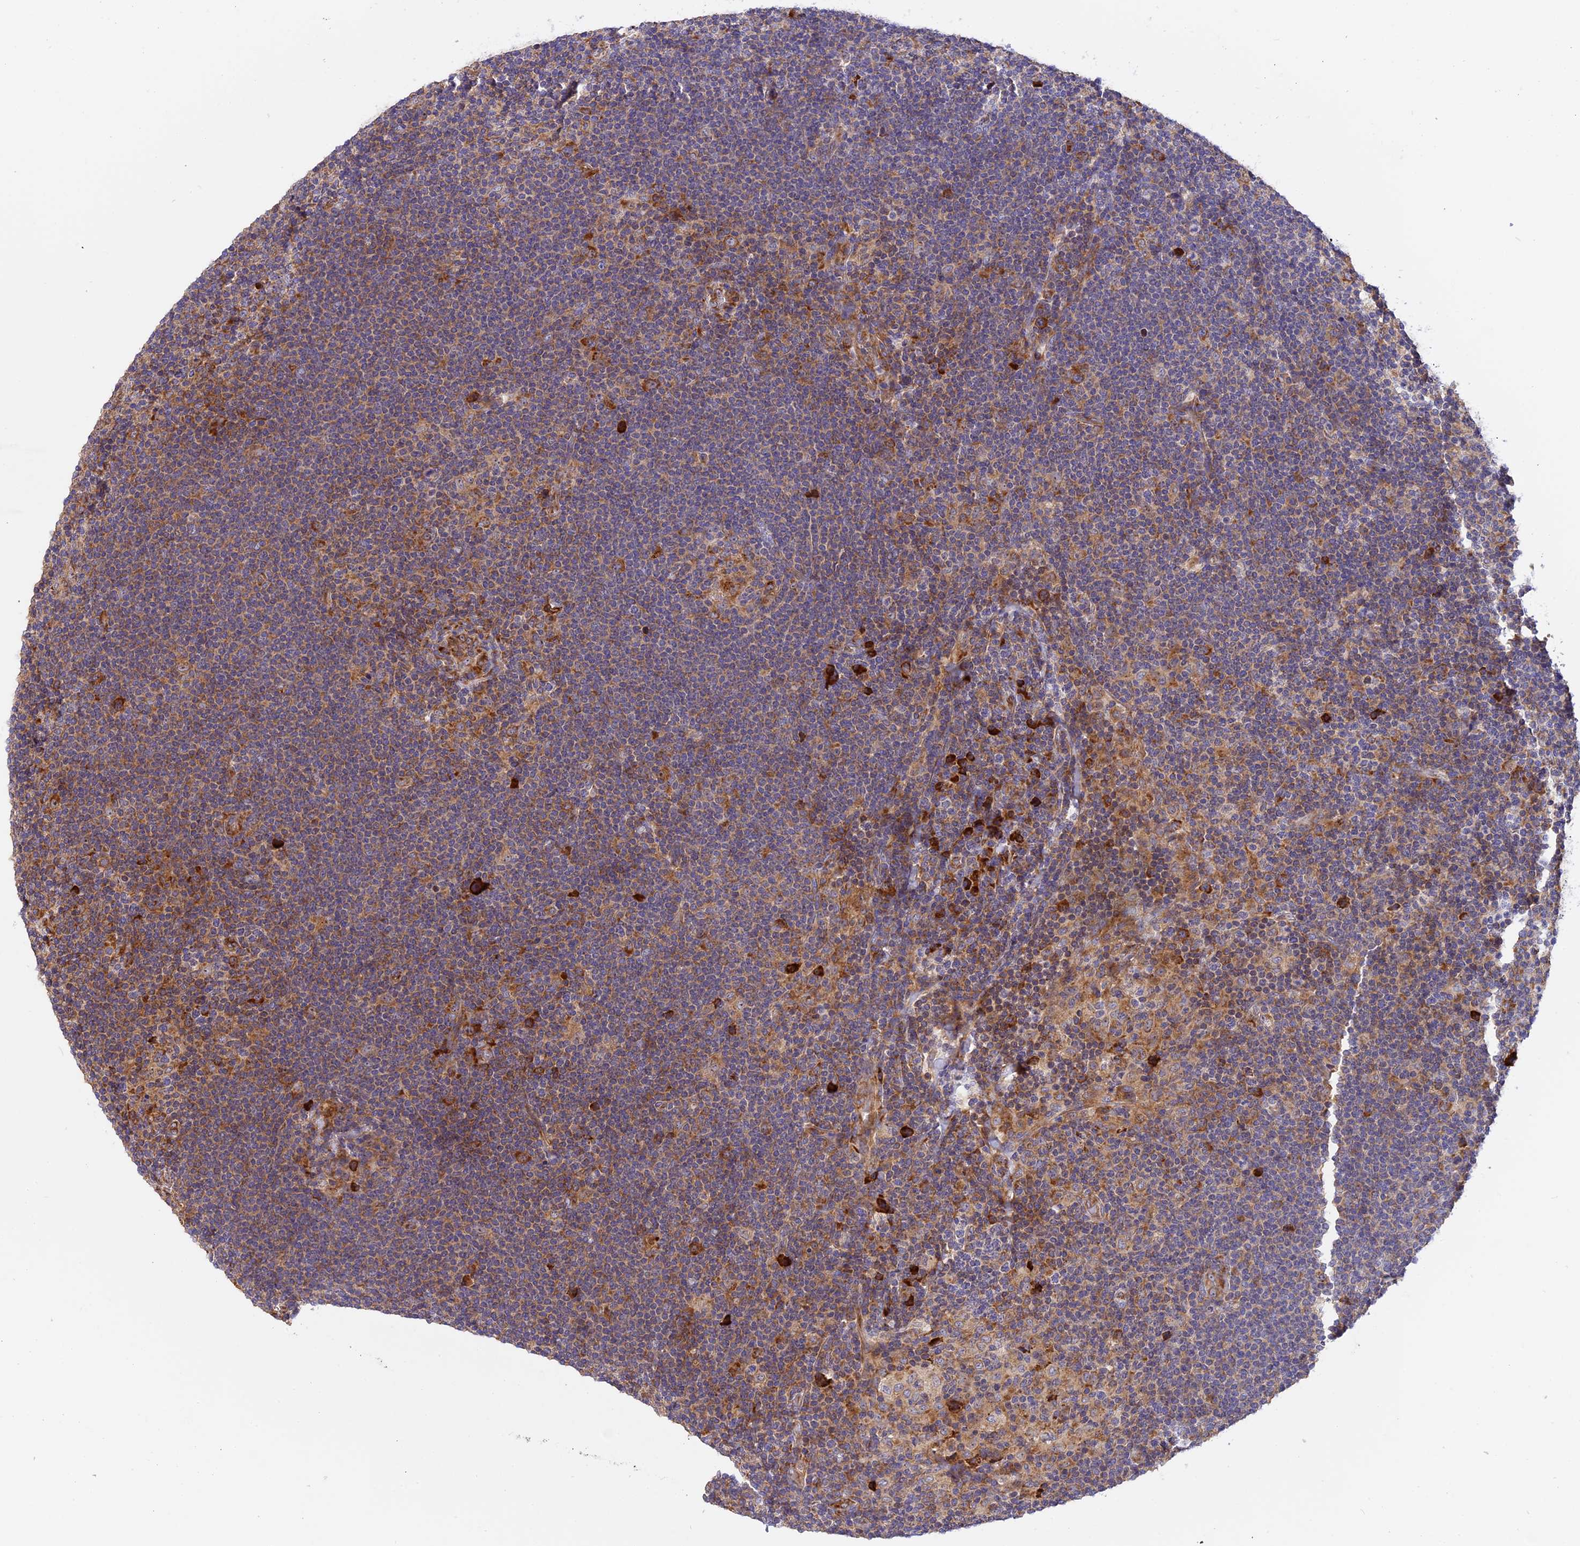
{"staining": {"intensity": "moderate", "quantity": "25%-75%", "location": "cytoplasmic/membranous"}, "tissue": "lymphoma", "cell_type": "Tumor cells", "image_type": "cancer", "snomed": [{"axis": "morphology", "description": "Hodgkin's disease, NOS"}, {"axis": "topography", "description": "Lymph node"}], "caption": "Hodgkin's disease tissue shows moderate cytoplasmic/membranous staining in approximately 25%-75% of tumor cells", "gene": "GNPTAB", "patient": {"sex": "female", "age": 57}}